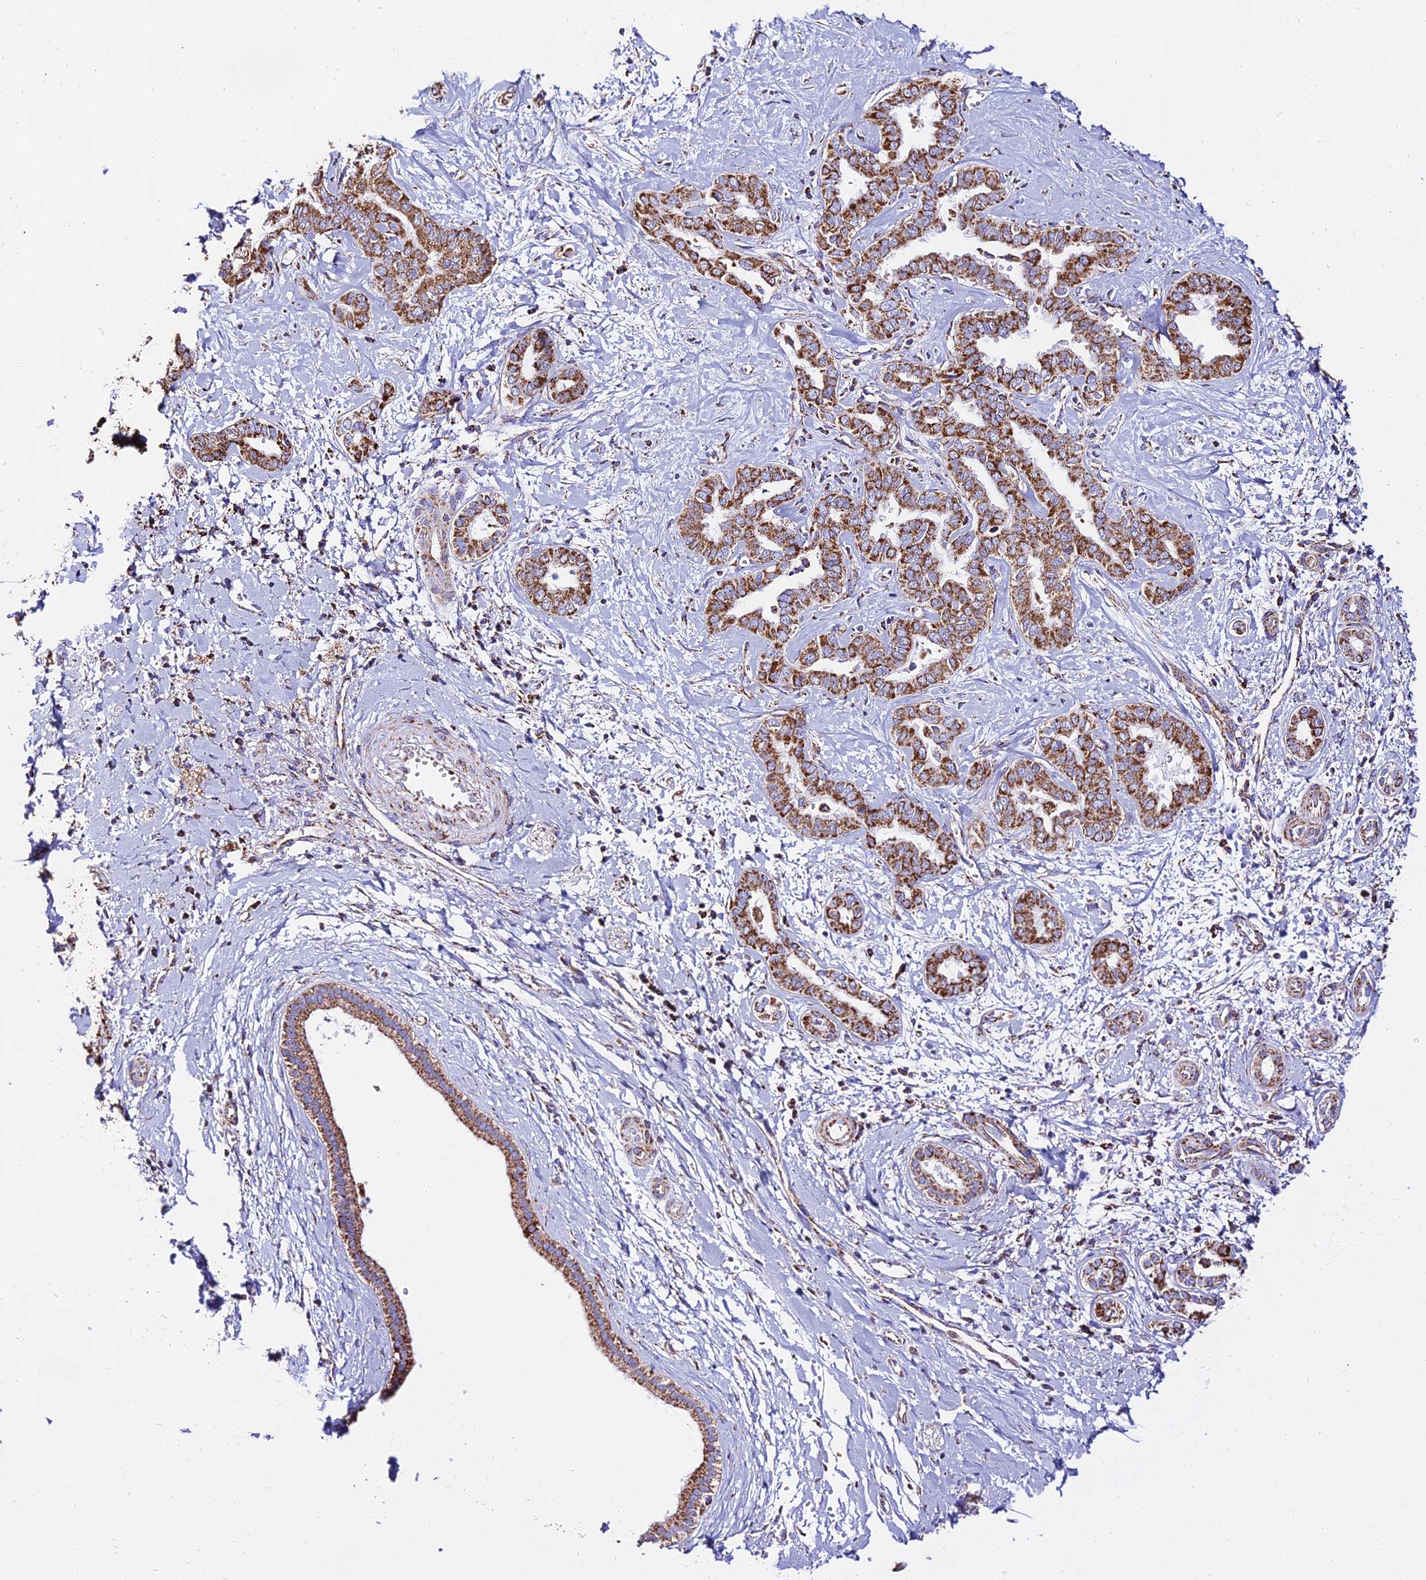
{"staining": {"intensity": "strong", "quantity": ">75%", "location": "cytoplasmic/membranous"}, "tissue": "liver cancer", "cell_type": "Tumor cells", "image_type": "cancer", "snomed": [{"axis": "morphology", "description": "Cholangiocarcinoma"}, {"axis": "topography", "description": "Liver"}], "caption": "Tumor cells display high levels of strong cytoplasmic/membranous positivity in approximately >75% of cells in human liver cancer (cholangiocarcinoma).", "gene": "ATP5PD", "patient": {"sex": "female", "age": 77}}